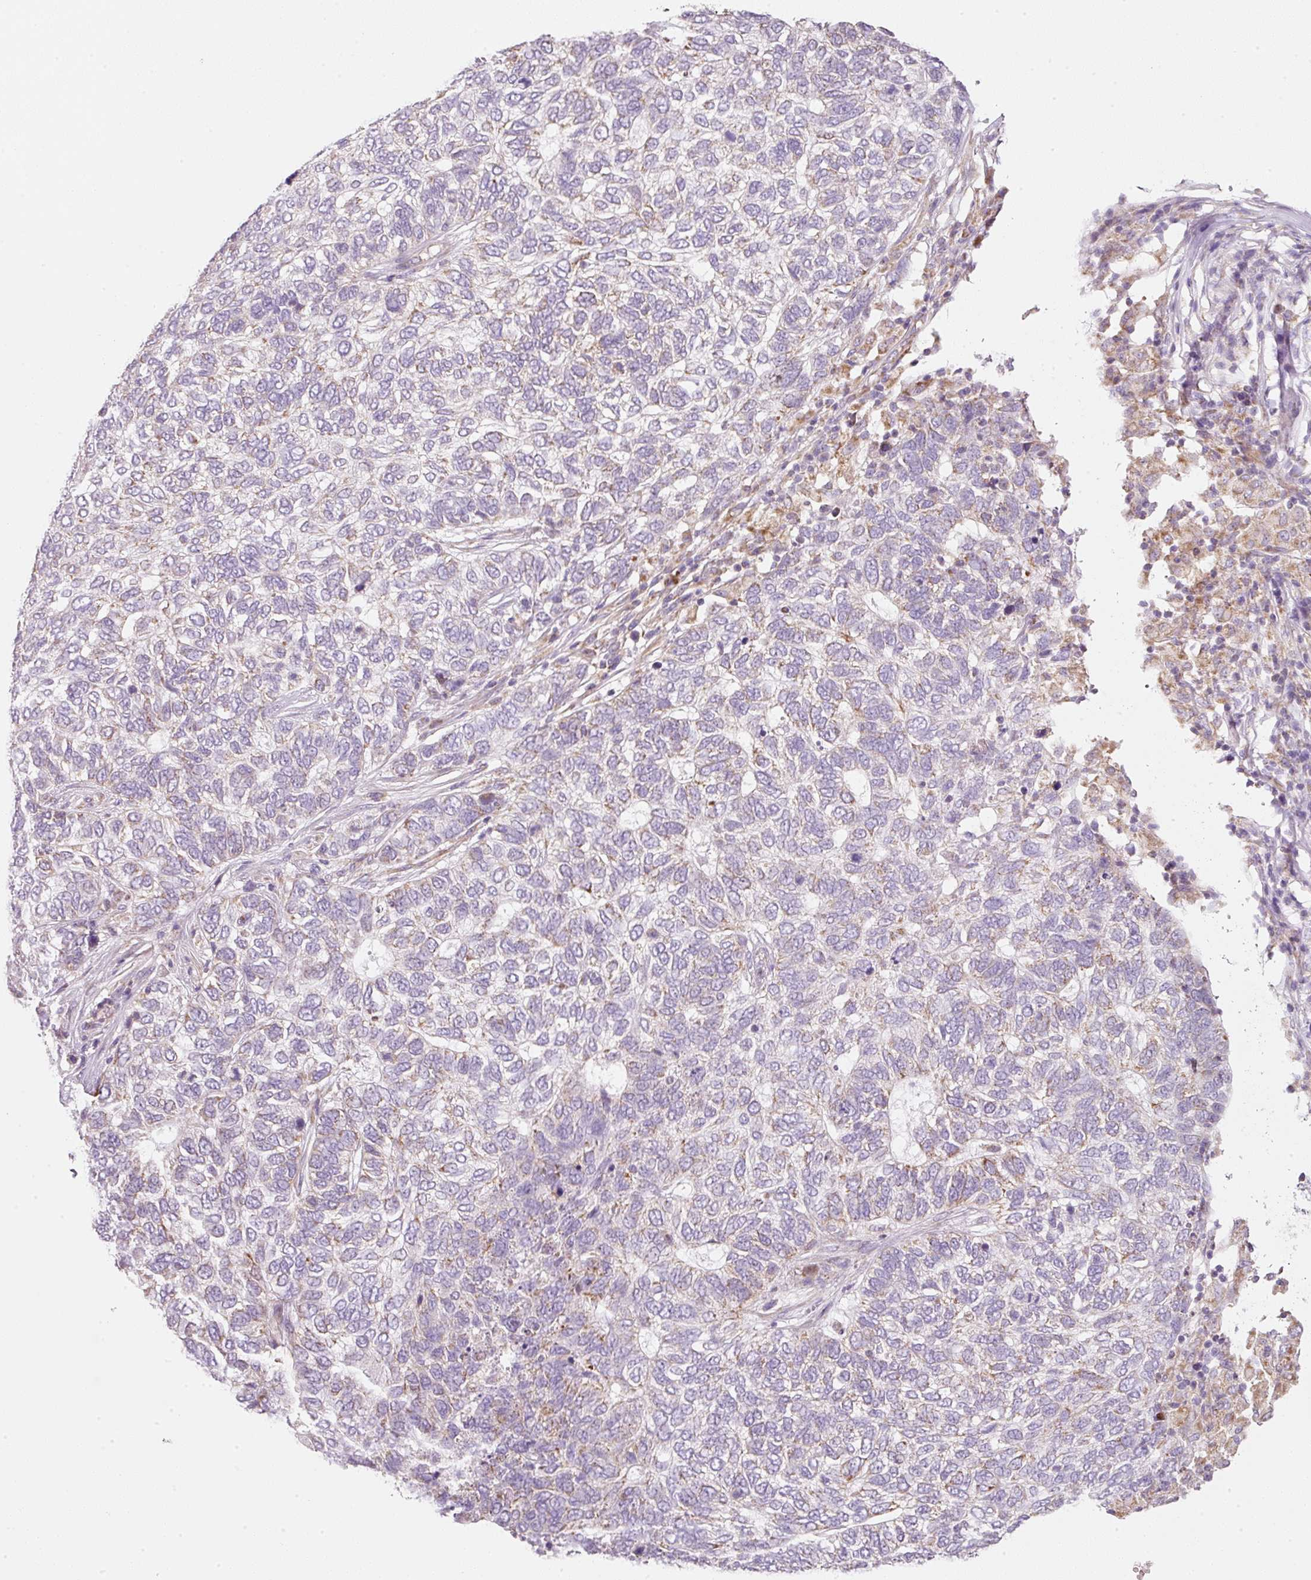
{"staining": {"intensity": "moderate", "quantity": "<25%", "location": "cytoplasmic/membranous"}, "tissue": "skin cancer", "cell_type": "Tumor cells", "image_type": "cancer", "snomed": [{"axis": "morphology", "description": "Basal cell carcinoma"}, {"axis": "topography", "description": "Skin"}], "caption": "Immunohistochemistry photomicrograph of skin basal cell carcinoma stained for a protein (brown), which demonstrates low levels of moderate cytoplasmic/membranous positivity in about <25% of tumor cells.", "gene": "NDUFA1", "patient": {"sex": "female", "age": 65}}